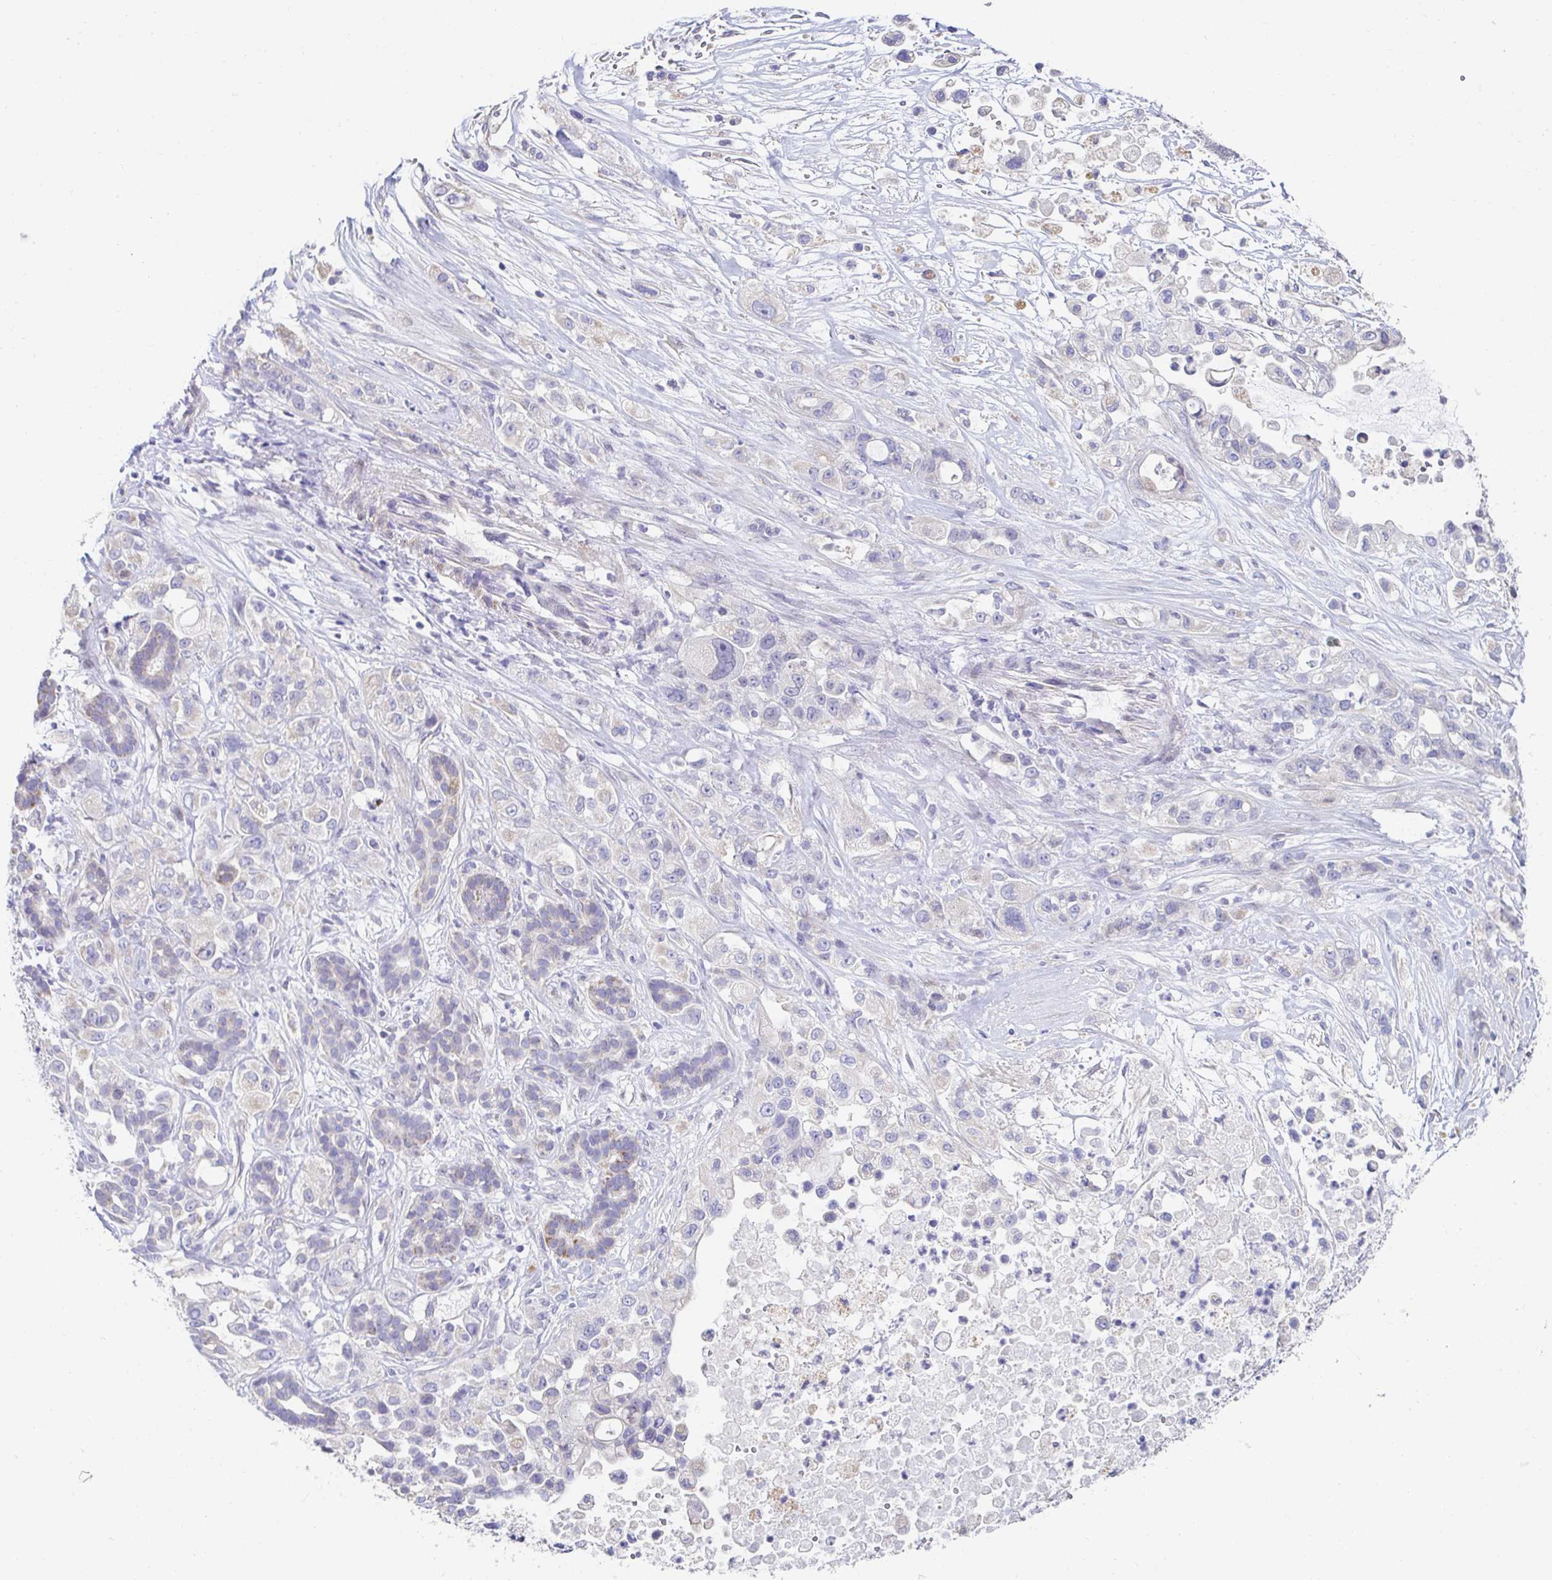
{"staining": {"intensity": "negative", "quantity": "none", "location": "none"}, "tissue": "pancreatic cancer", "cell_type": "Tumor cells", "image_type": "cancer", "snomed": [{"axis": "morphology", "description": "Adenocarcinoma, NOS"}, {"axis": "topography", "description": "Pancreas"}], "caption": "Immunohistochemistry (IHC) micrograph of neoplastic tissue: pancreatic cancer (adenocarcinoma) stained with DAB (3,3'-diaminobenzidine) displays no significant protein positivity in tumor cells.", "gene": "AKAP14", "patient": {"sex": "male", "age": 44}}